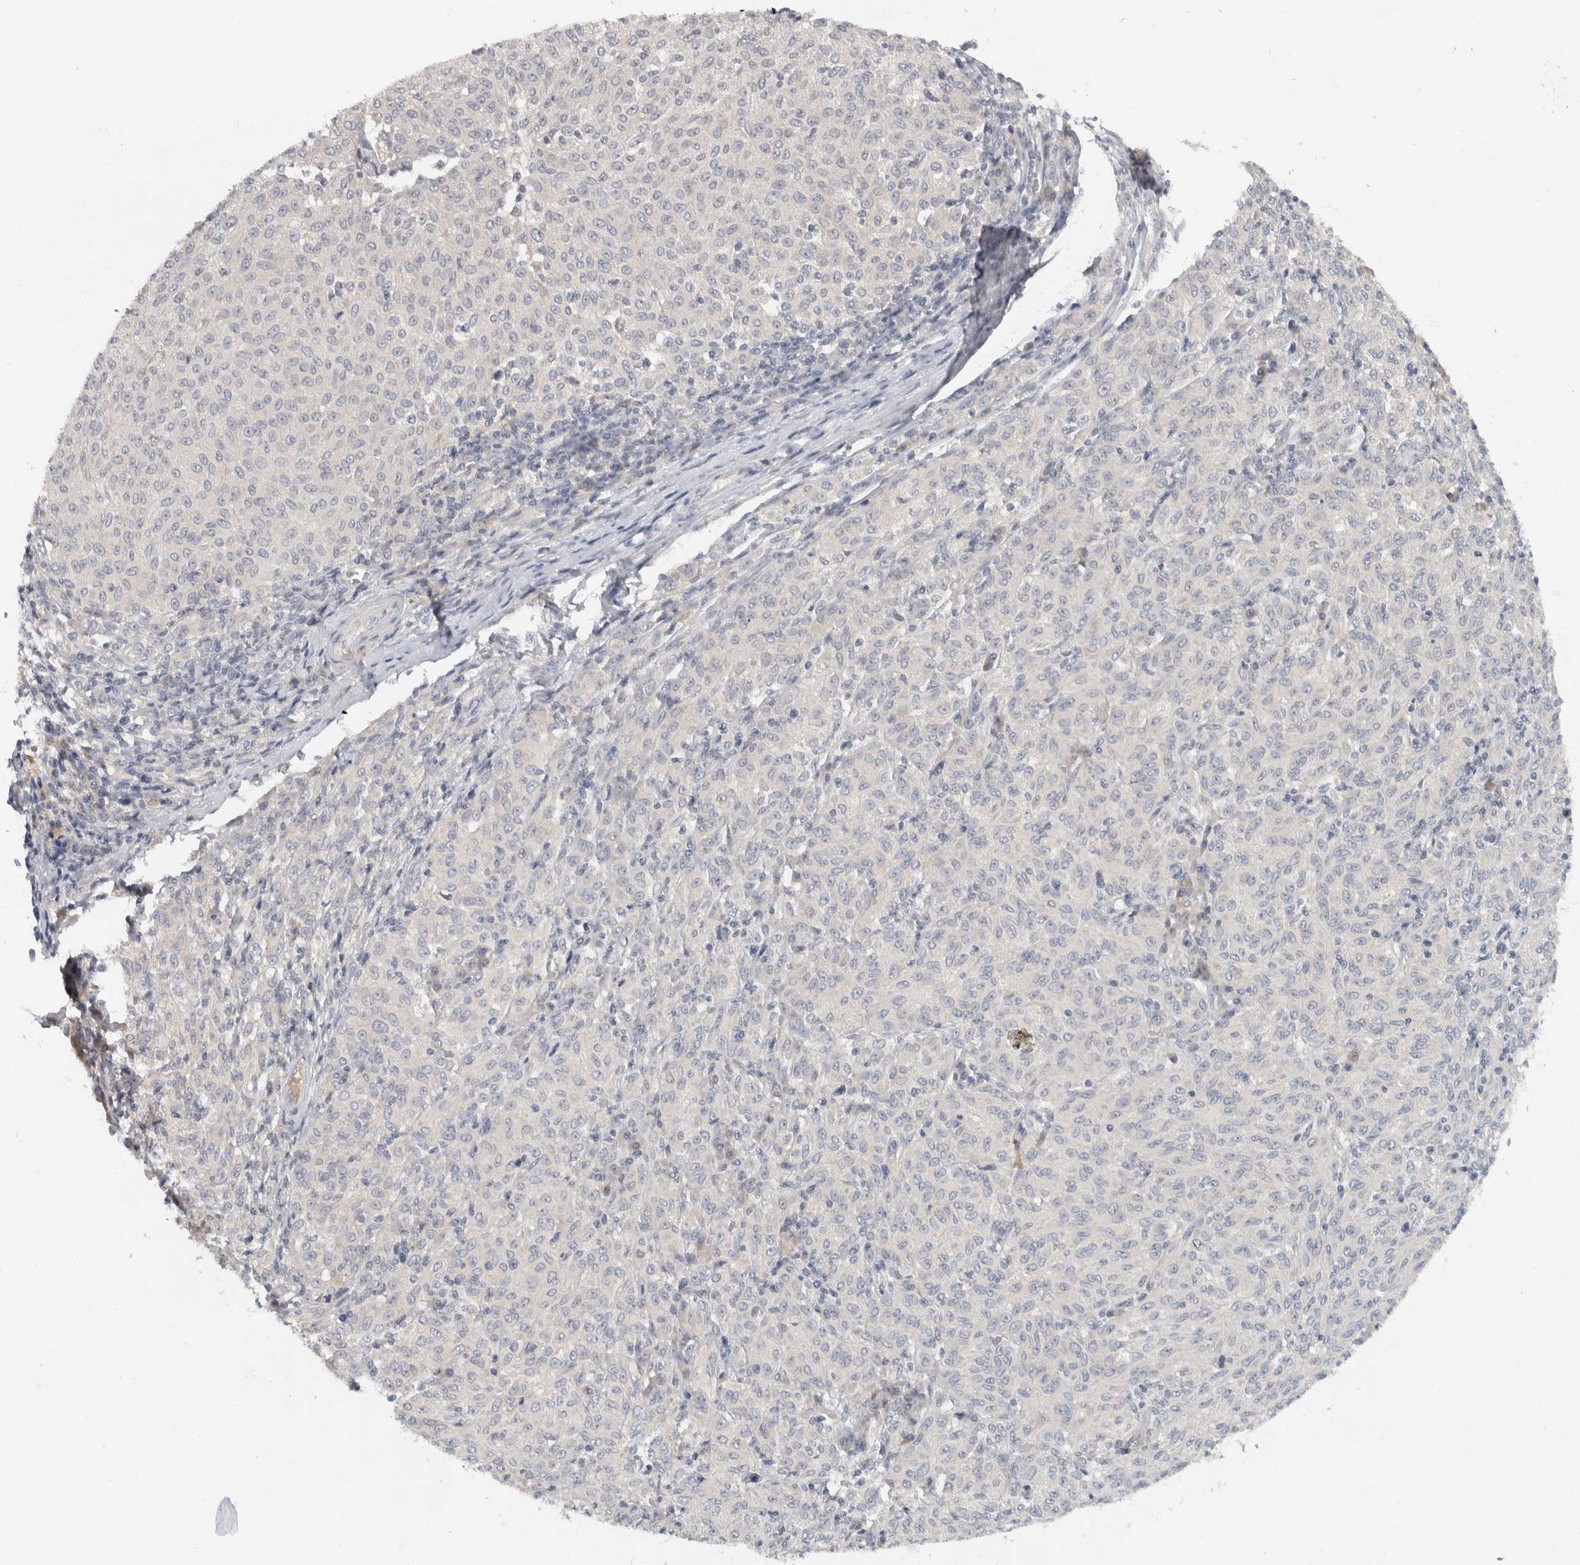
{"staining": {"intensity": "negative", "quantity": "none", "location": "none"}, "tissue": "melanoma", "cell_type": "Tumor cells", "image_type": "cancer", "snomed": [{"axis": "morphology", "description": "Malignant melanoma, NOS"}, {"axis": "topography", "description": "Skin"}], "caption": "Human malignant melanoma stained for a protein using immunohistochemistry (IHC) demonstrates no positivity in tumor cells.", "gene": "AFP", "patient": {"sex": "female", "age": 72}}